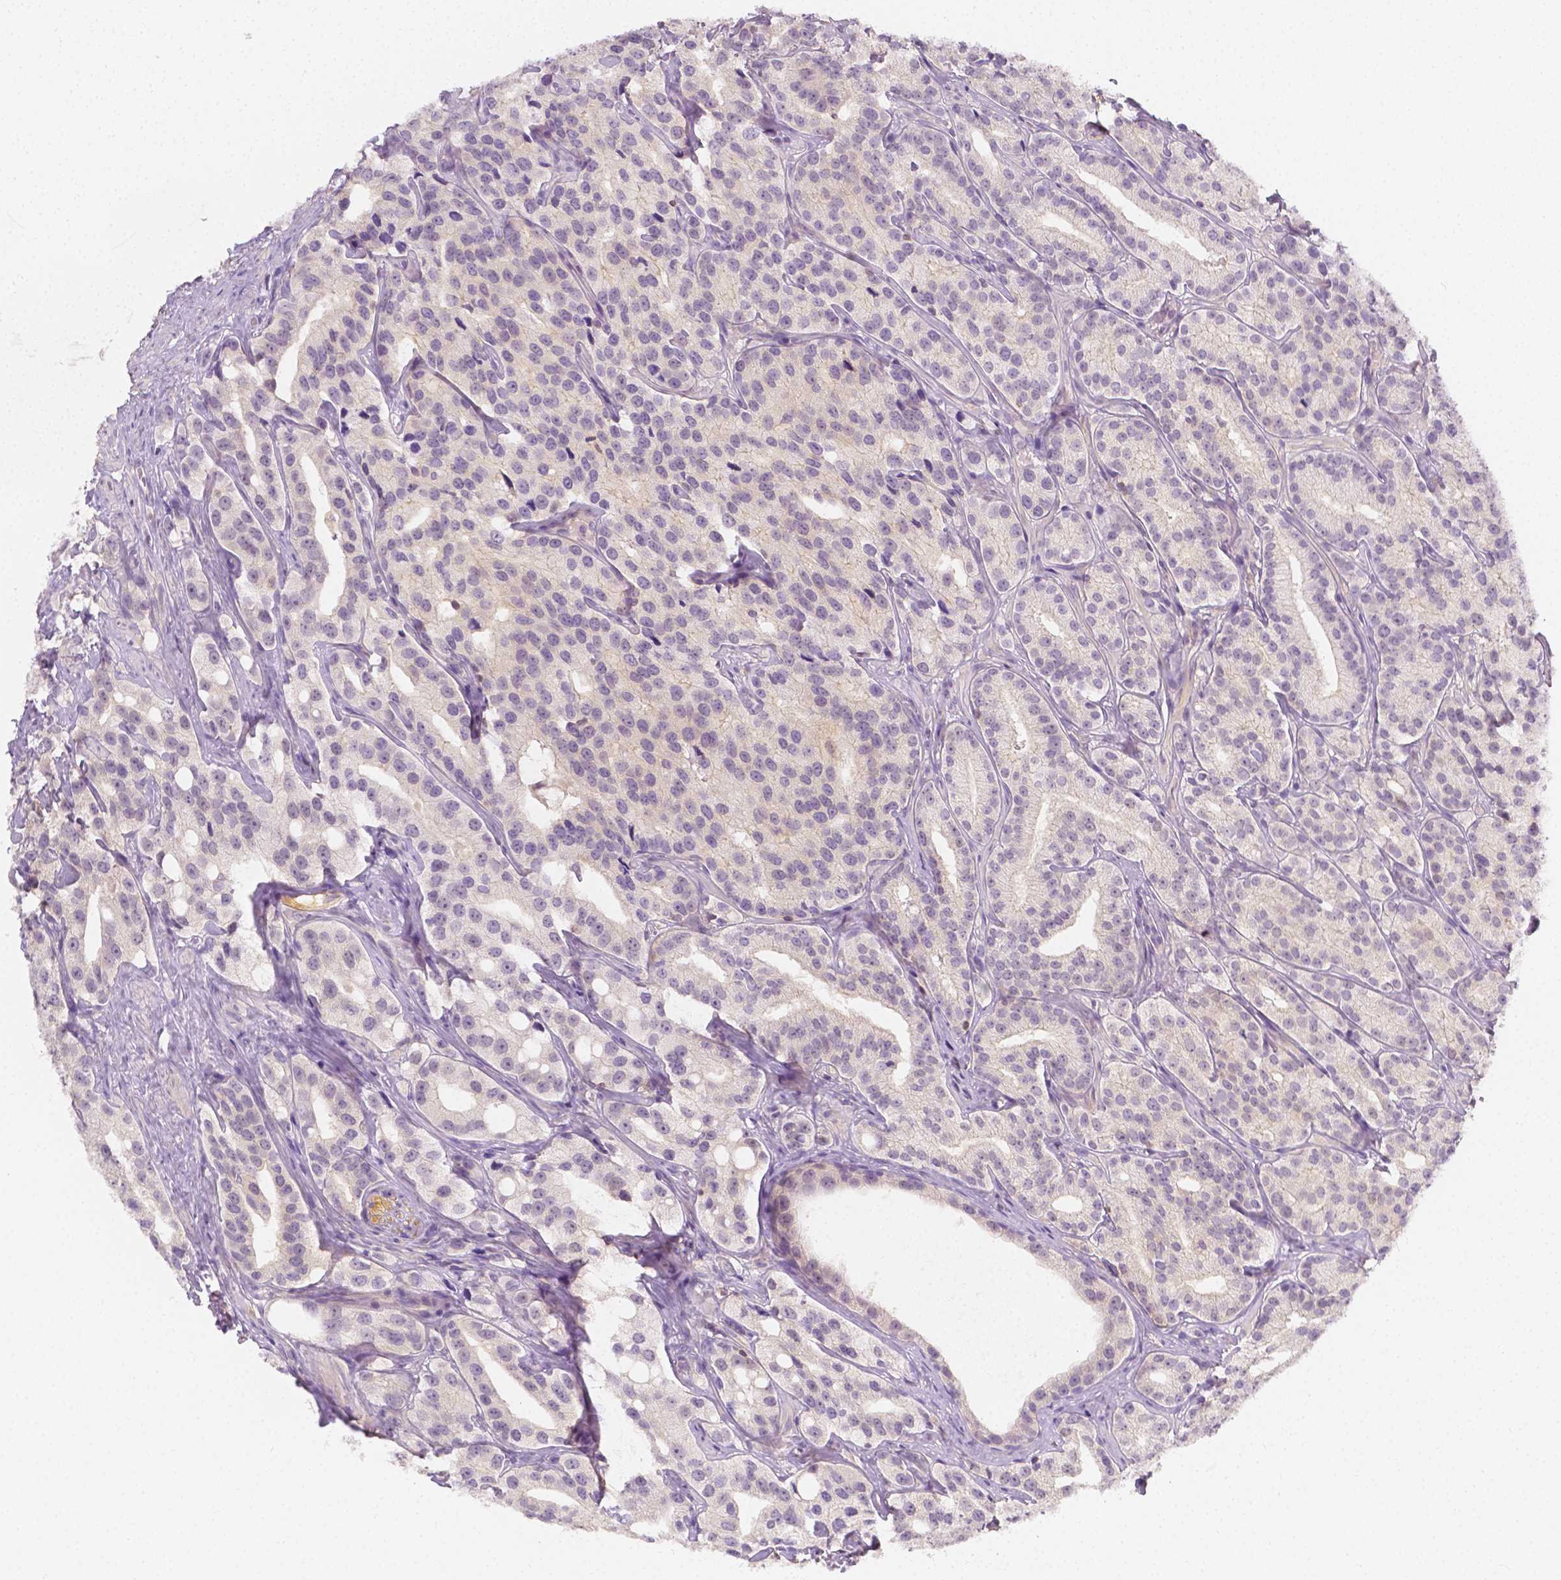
{"staining": {"intensity": "negative", "quantity": "none", "location": "none"}, "tissue": "prostate cancer", "cell_type": "Tumor cells", "image_type": "cancer", "snomed": [{"axis": "morphology", "description": "Adenocarcinoma, High grade"}, {"axis": "topography", "description": "Prostate"}], "caption": "DAB (3,3'-diaminobenzidine) immunohistochemical staining of human high-grade adenocarcinoma (prostate) shows no significant staining in tumor cells.", "gene": "SGTB", "patient": {"sex": "male", "age": 75}}